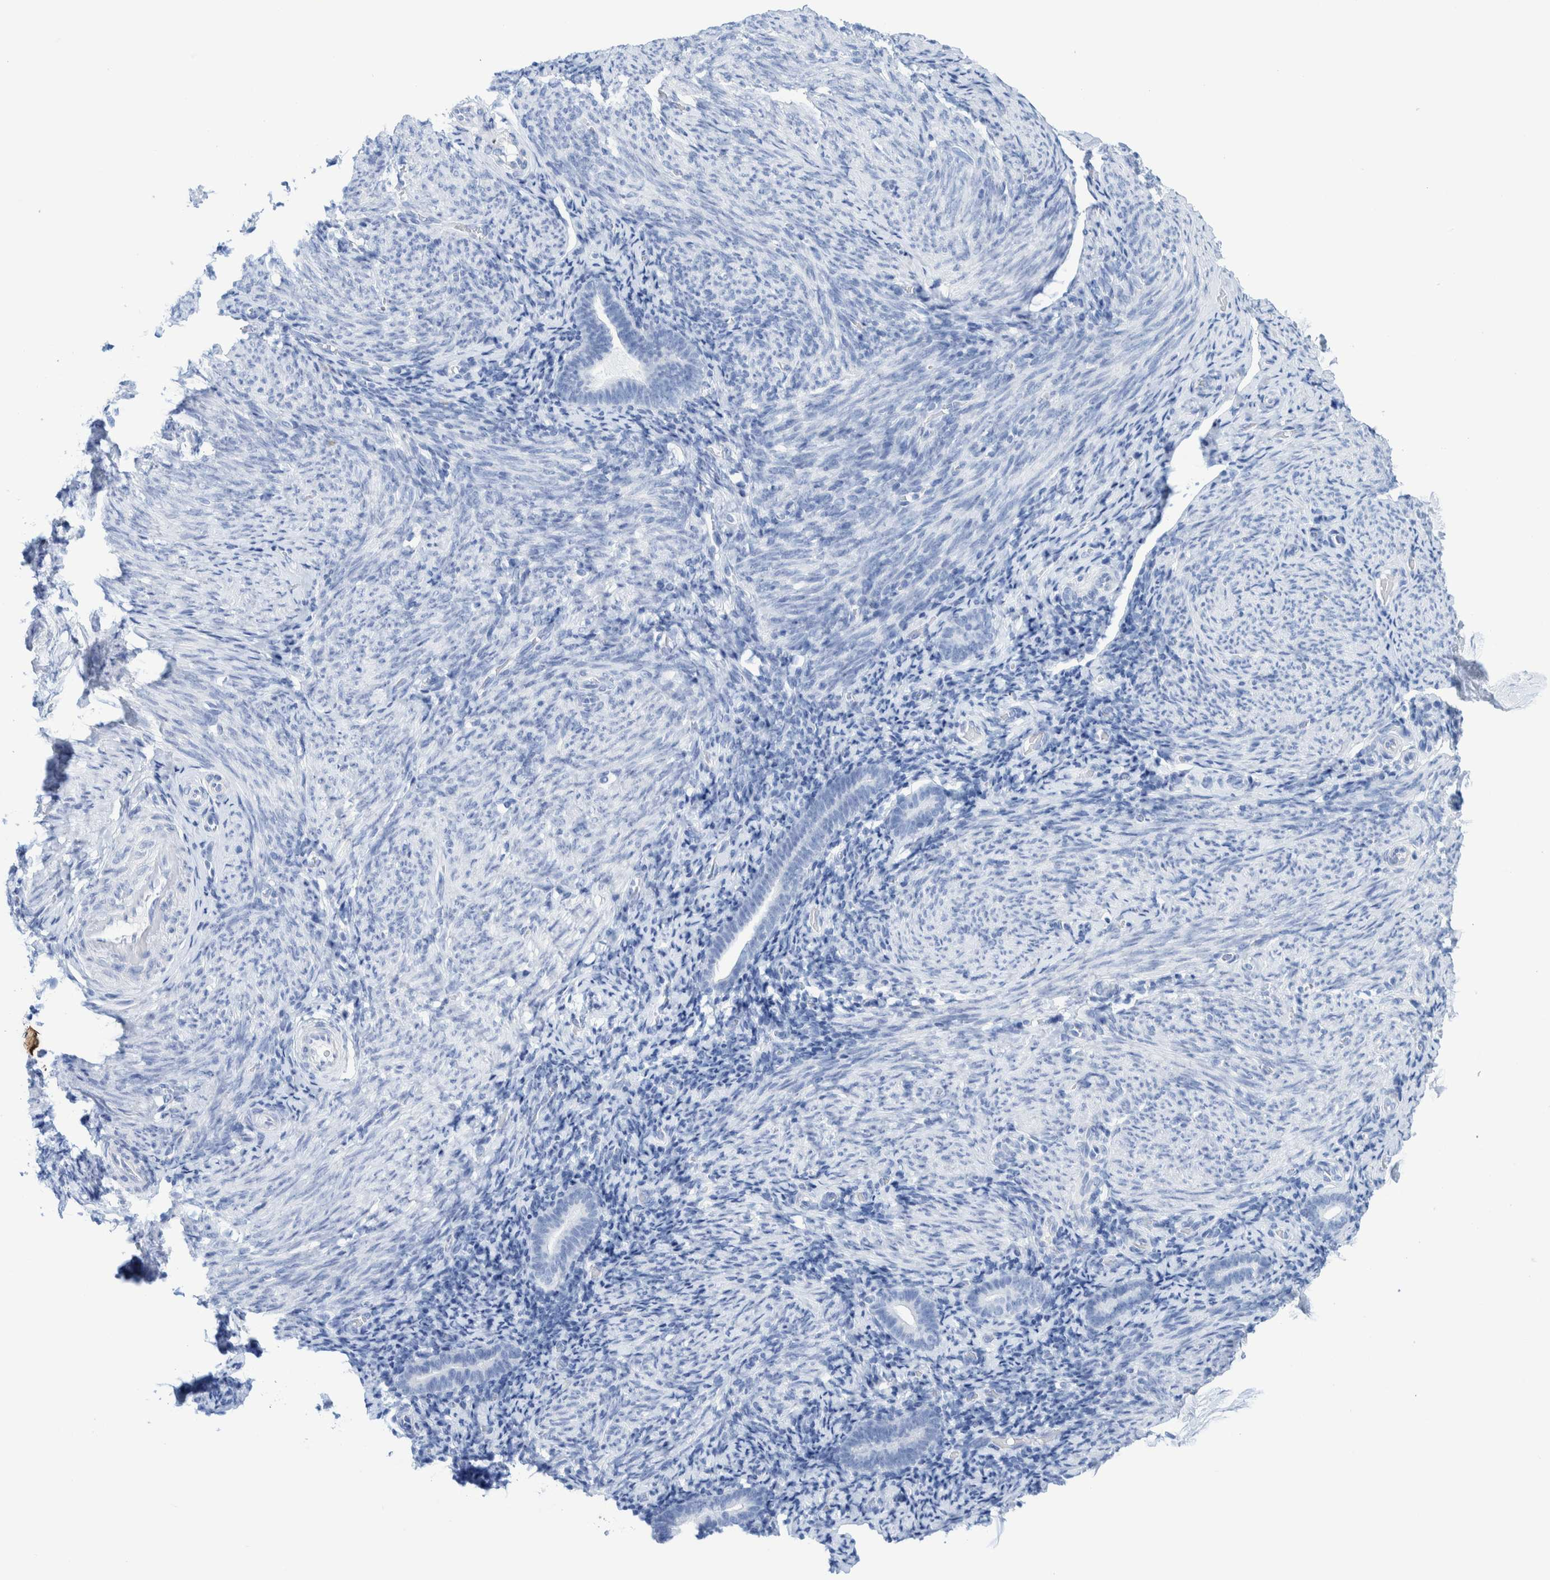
{"staining": {"intensity": "negative", "quantity": "none", "location": "none"}, "tissue": "endometrium", "cell_type": "Cells in endometrial stroma", "image_type": "normal", "snomed": [{"axis": "morphology", "description": "Normal tissue, NOS"}, {"axis": "topography", "description": "Endometrium"}], "caption": "Histopathology image shows no protein positivity in cells in endometrial stroma of normal endometrium. (Stains: DAB (3,3'-diaminobenzidine) immunohistochemistry (IHC) with hematoxylin counter stain, Microscopy: brightfield microscopy at high magnification).", "gene": "PERP", "patient": {"sex": "female", "age": 51}}